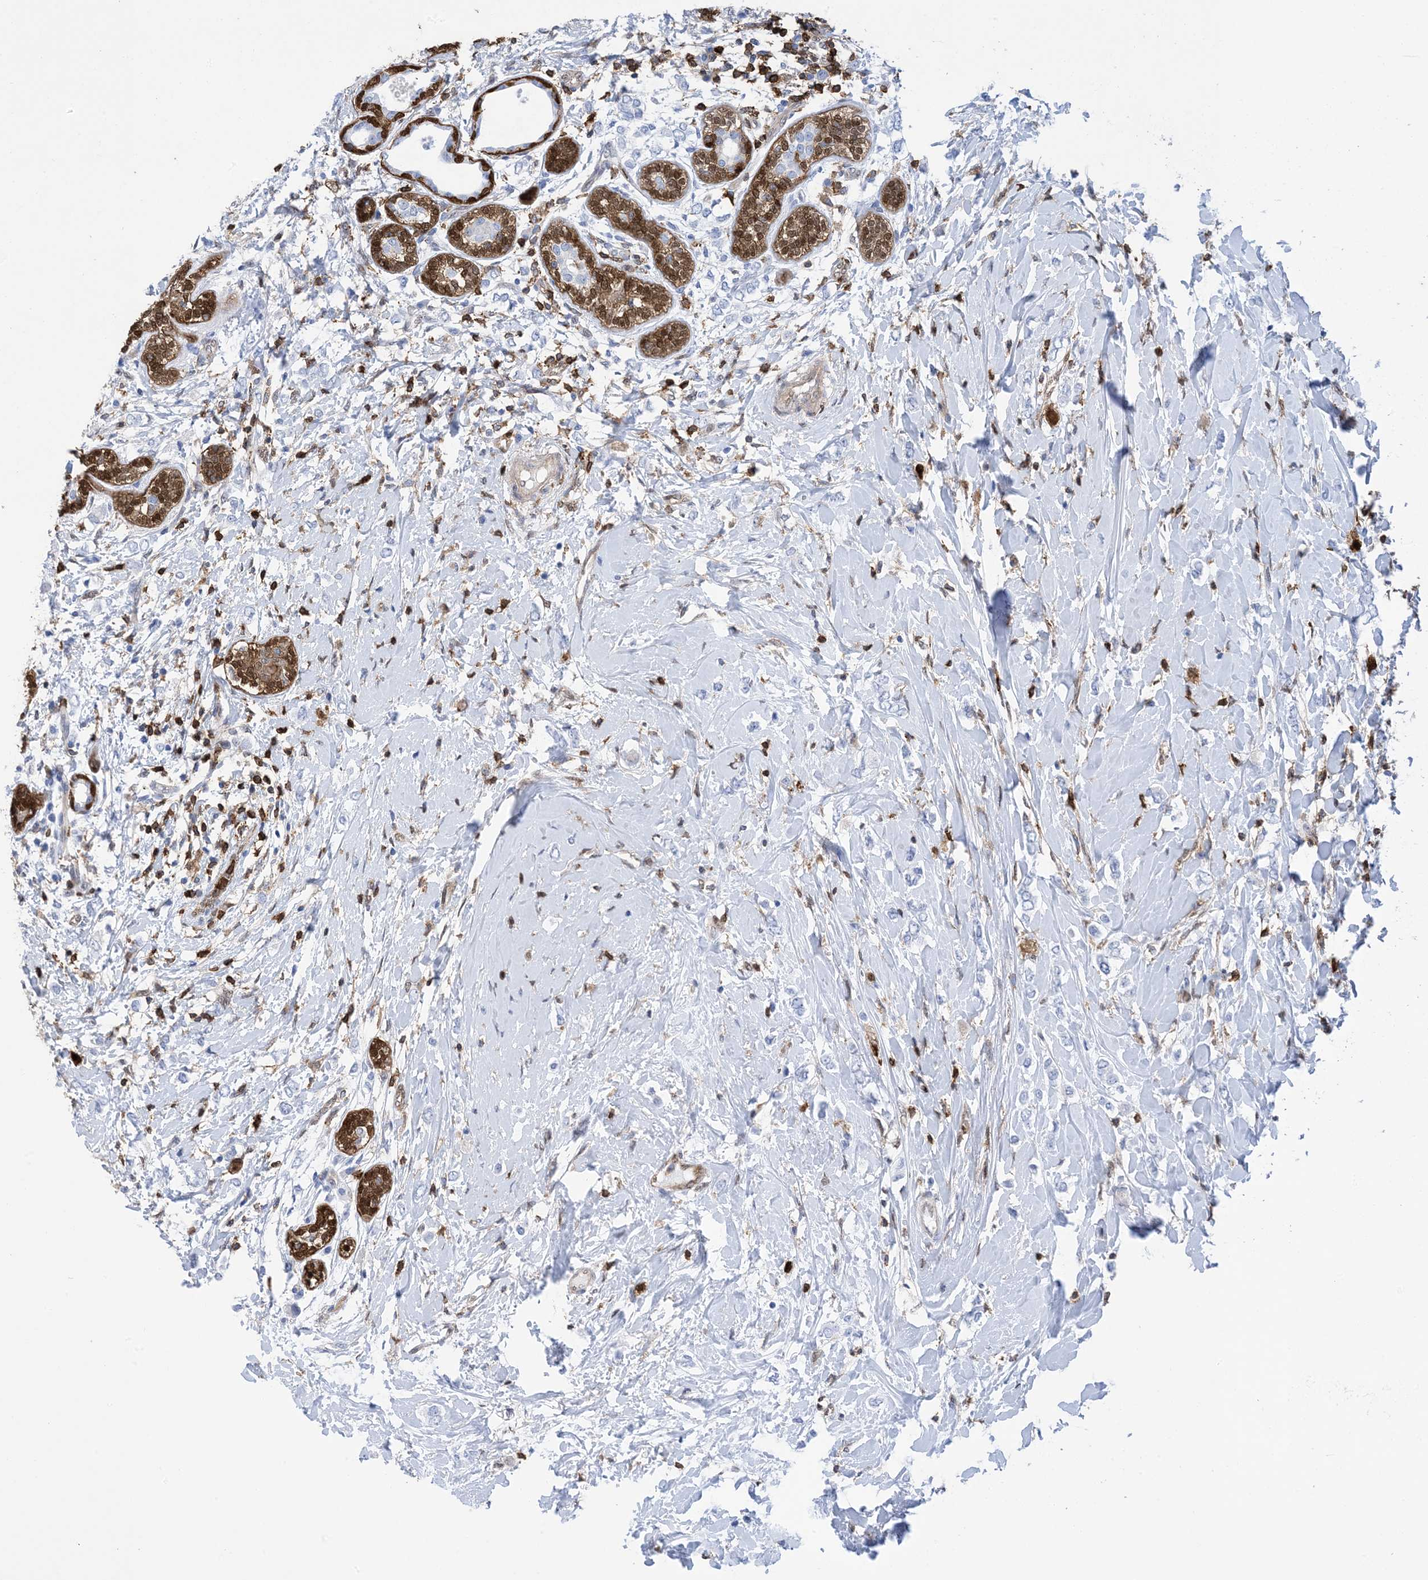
{"staining": {"intensity": "negative", "quantity": "none", "location": "none"}, "tissue": "breast cancer", "cell_type": "Tumor cells", "image_type": "cancer", "snomed": [{"axis": "morphology", "description": "Normal tissue, NOS"}, {"axis": "morphology", "description": "Lobular carcinoma"}, {"axis": "topography", "description": "Breast"}], "caption": "Human lobular carcinoma (breast) stained for a protein using IHC demonstrates no expression in tumor cells.", "gene": "ANXA1", "patient": {"sex": "female", "age": 47}}